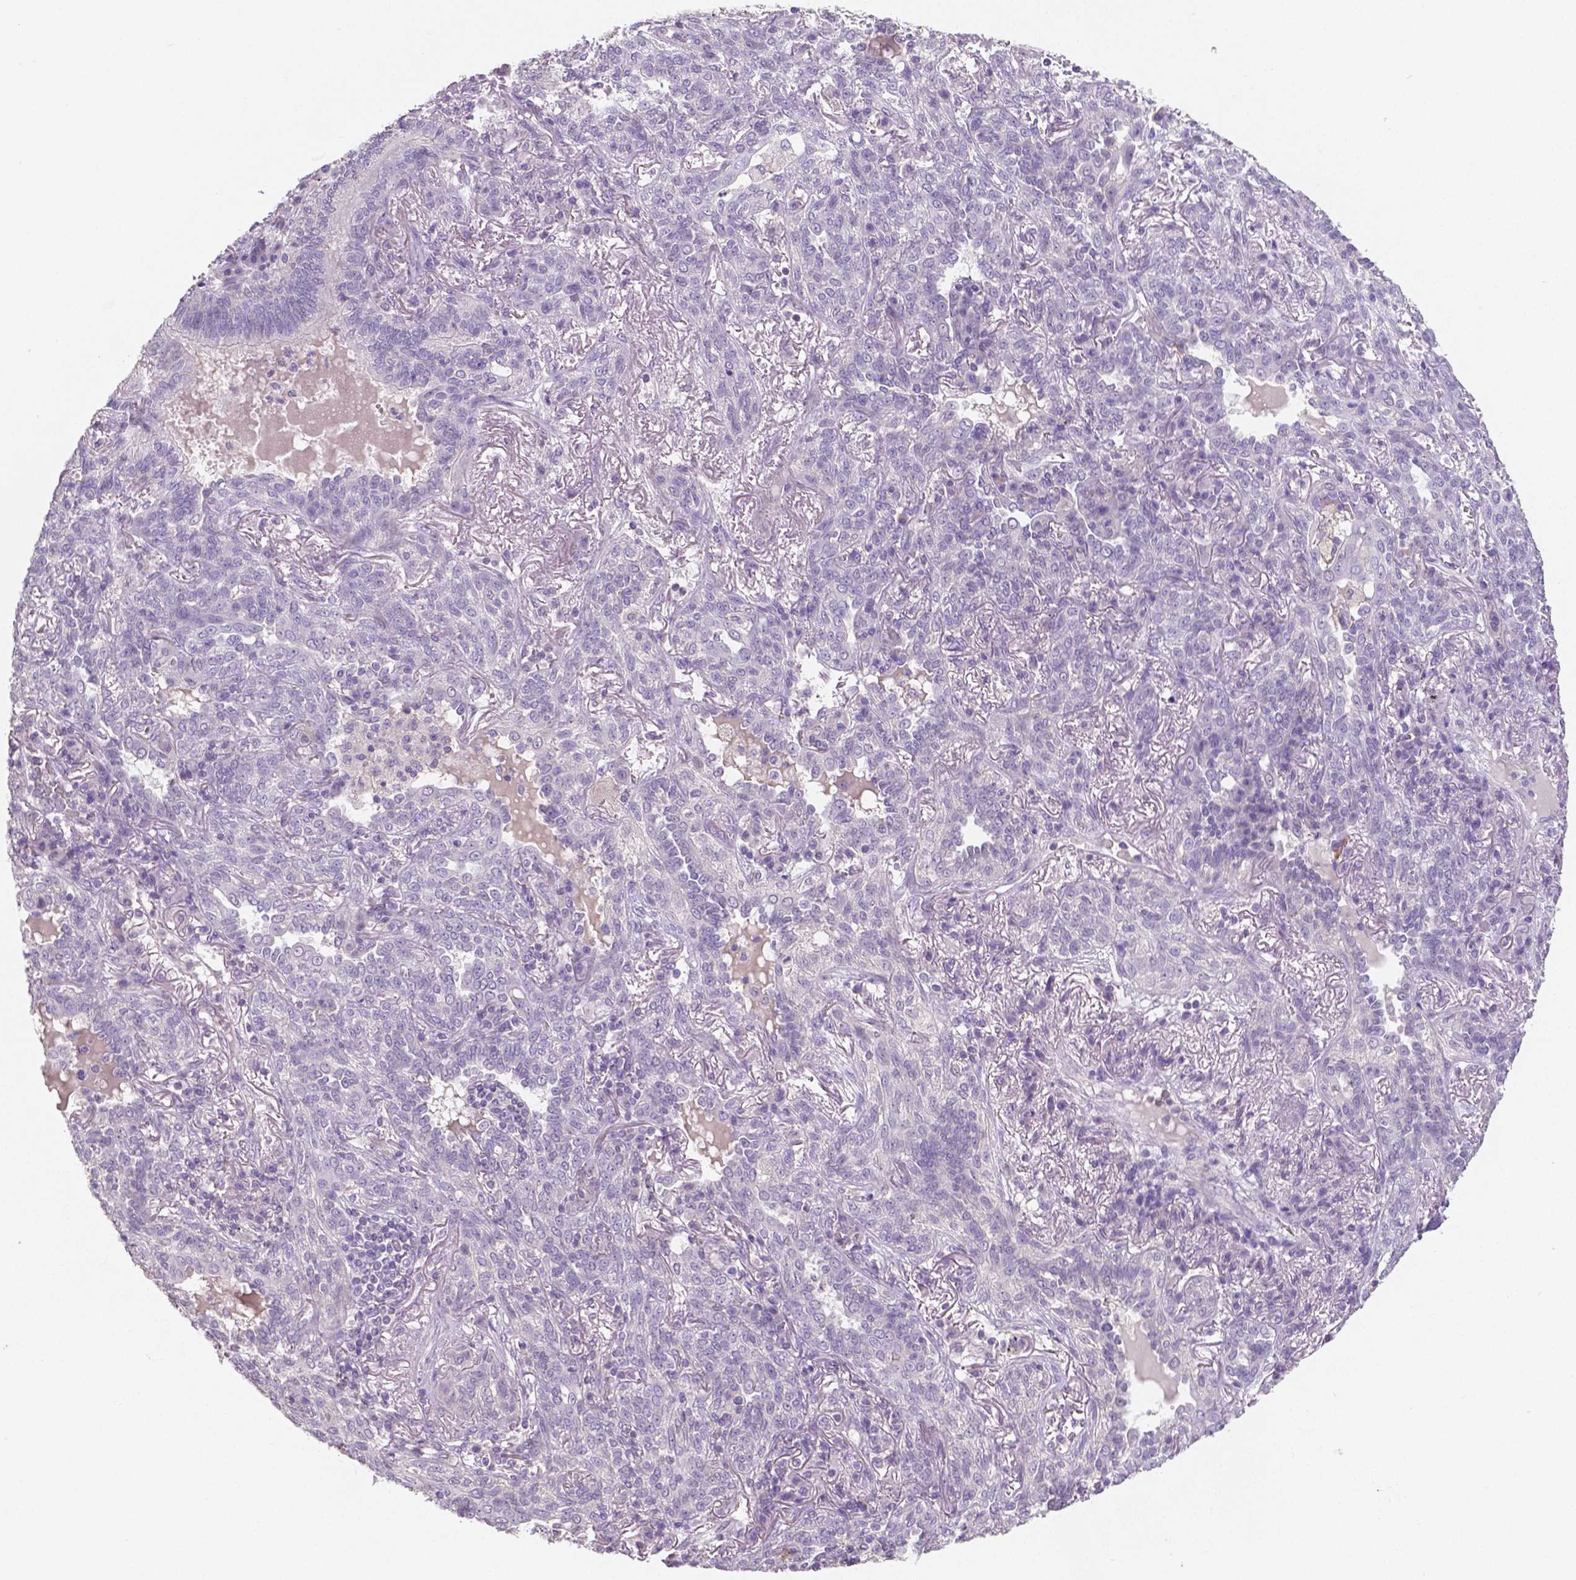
{"staining": {"intensity": "negative", "quantity": "none", "location": "none"}, "tissue": "lung cancer", "cell_type": "Tumor cells", "image_type": "cancer", "snomed": [{"axis": "morphology", "description": "Squamous cell carcinoma, NOS"}, {"axis": "topography", "description": "Lung"}], "caption": "Histopathology image shows no protein positivity in tumor cells of lung cancer (squamous cell carcinoma) tissue. The staining is performed using DAB (3,3'-diaminobenzidine) brown chromogen with nuclei counter-stained in using hematoxylin.", "gene": "CRMP1", "patient": {"sex": "female", "age": 70}}